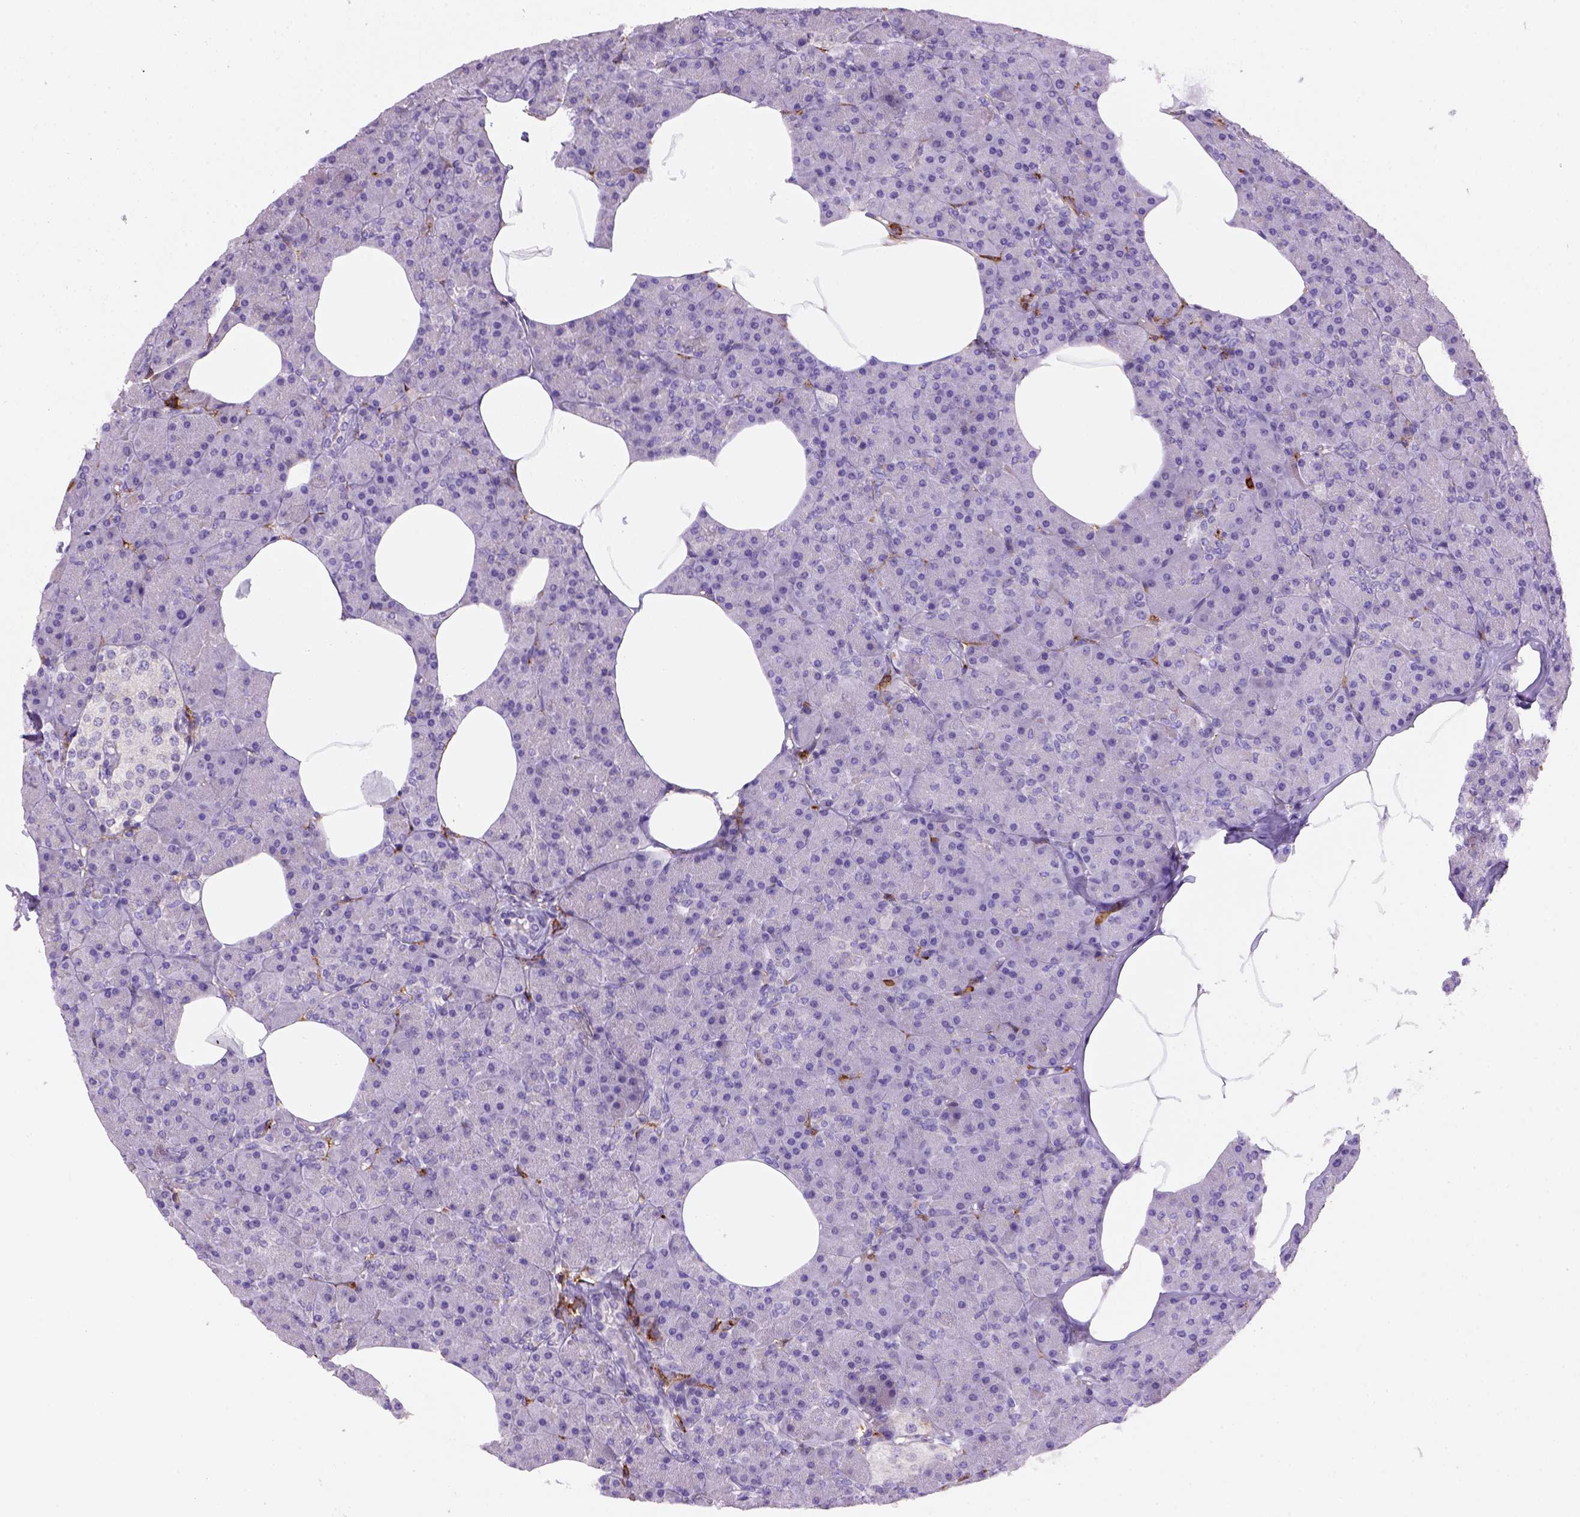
{"staining": {"intensity": "negative", "quantity": "none", "location": "none"}, "tissue": "pancreas", "cell_type": "Exocrine glandular cells", "image_type": "normal", "snomed": [{"axis": "morphology", "description": "Normal tissue, NOS"}, {"axis": "topography", "description": "Pancreas"}], "caption": "The photomicrograph displays no significant staining in exocrine glandular cells of pancreas.", "gene": "CD14", "patient": {"sex": "female", "age": 45}}